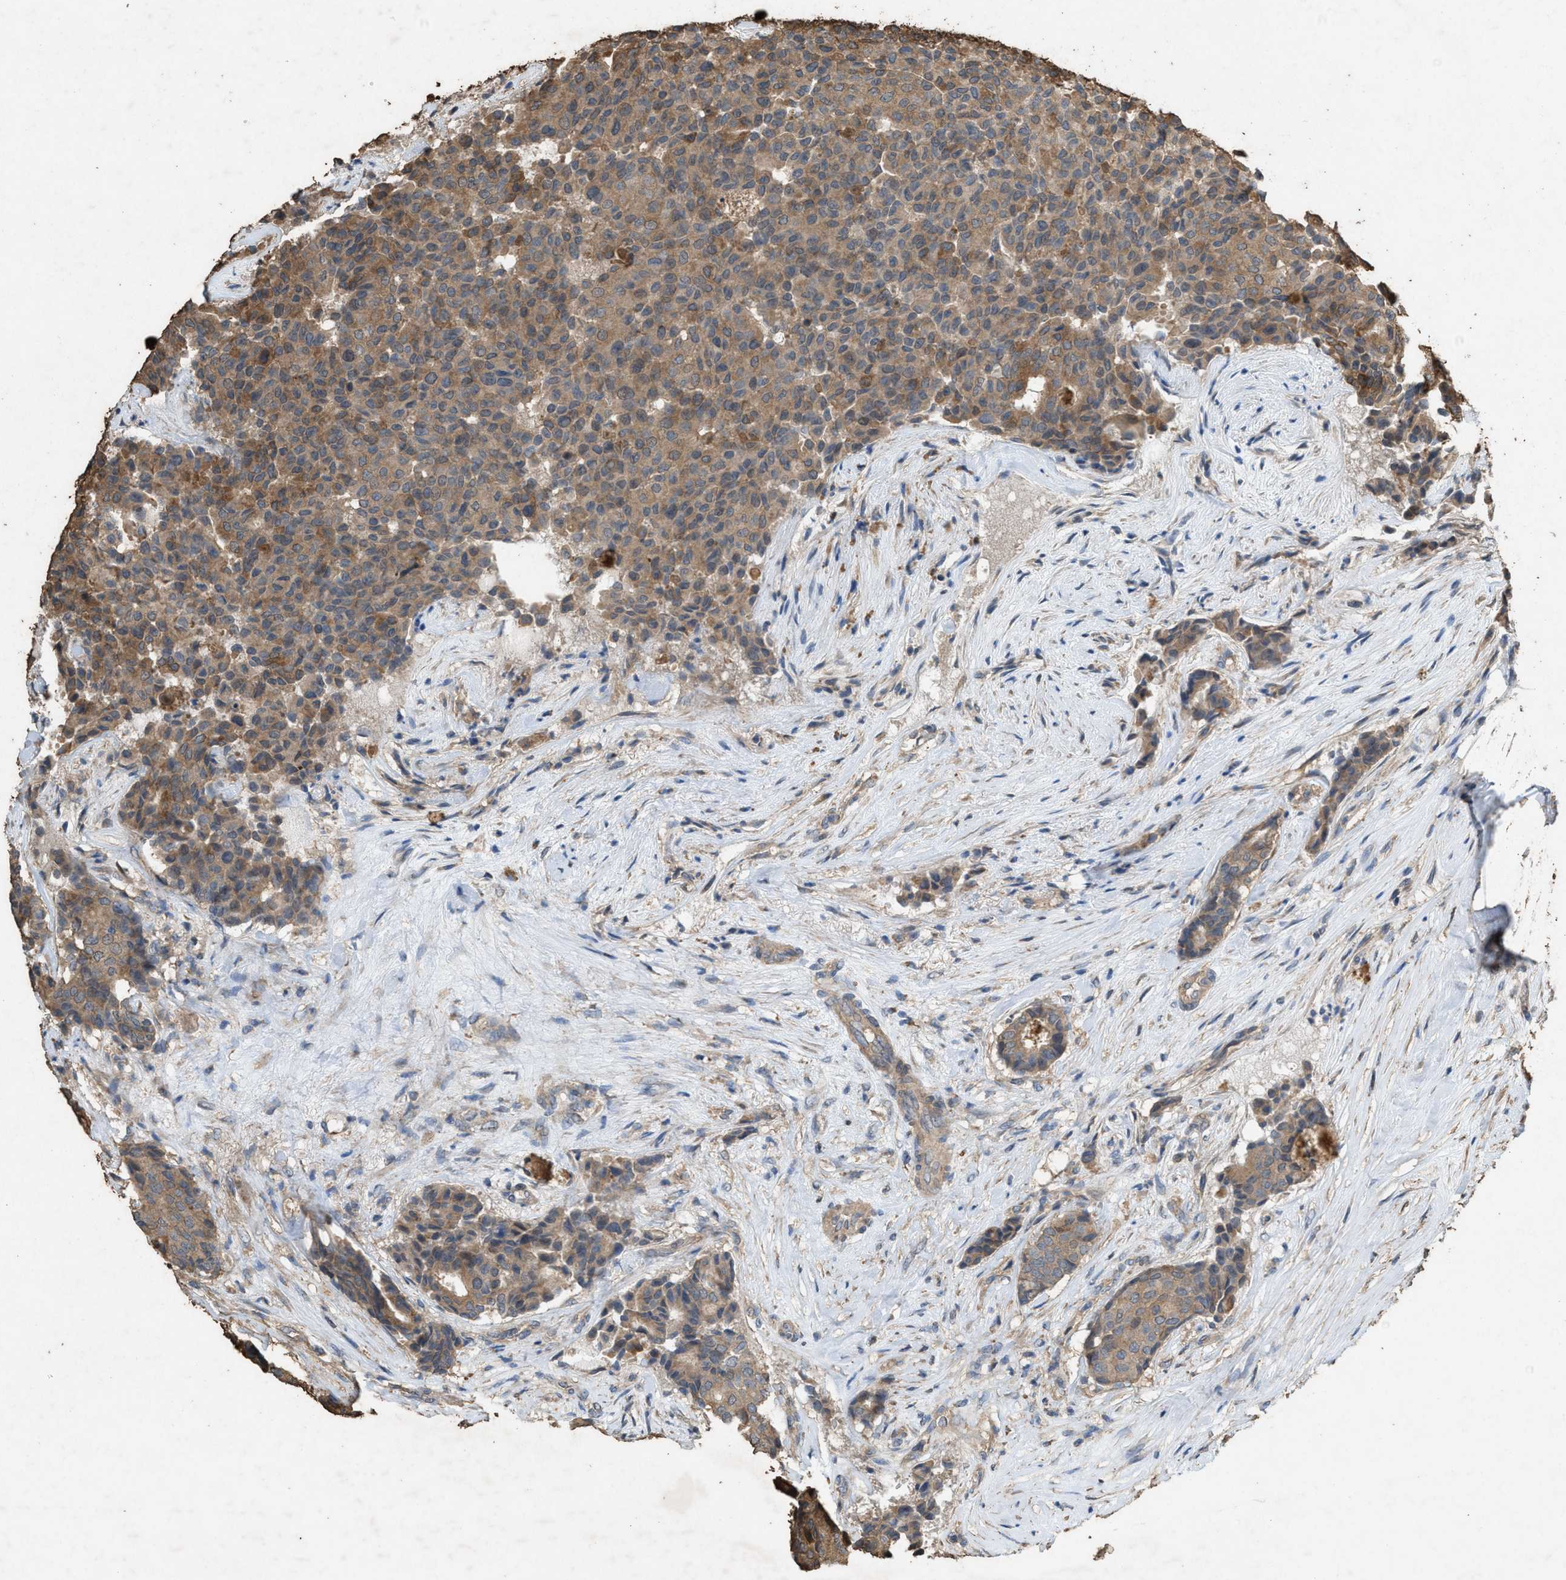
{"staining": {"intensity": "moderate", "quantity": ">75%", "location": "cytoplasmic/membranous"}, "tissue": "breast cancer", "cell_type": "Tumor cells", "image_type": "cancer", "snomed": [{"axis": "morphology", "description": "Duct carcinoma"}, {"axis": "topography", "description": "Breast"}], "caption": "A histopathology image showing moderate cytoplasmic/membranous expression in approximately >75% of tumor cells in breast cancer, as visualized by brown immunohistochemical staining.", "gene": "DCAF7", "patient": {"sex": "female", "age": 75}}